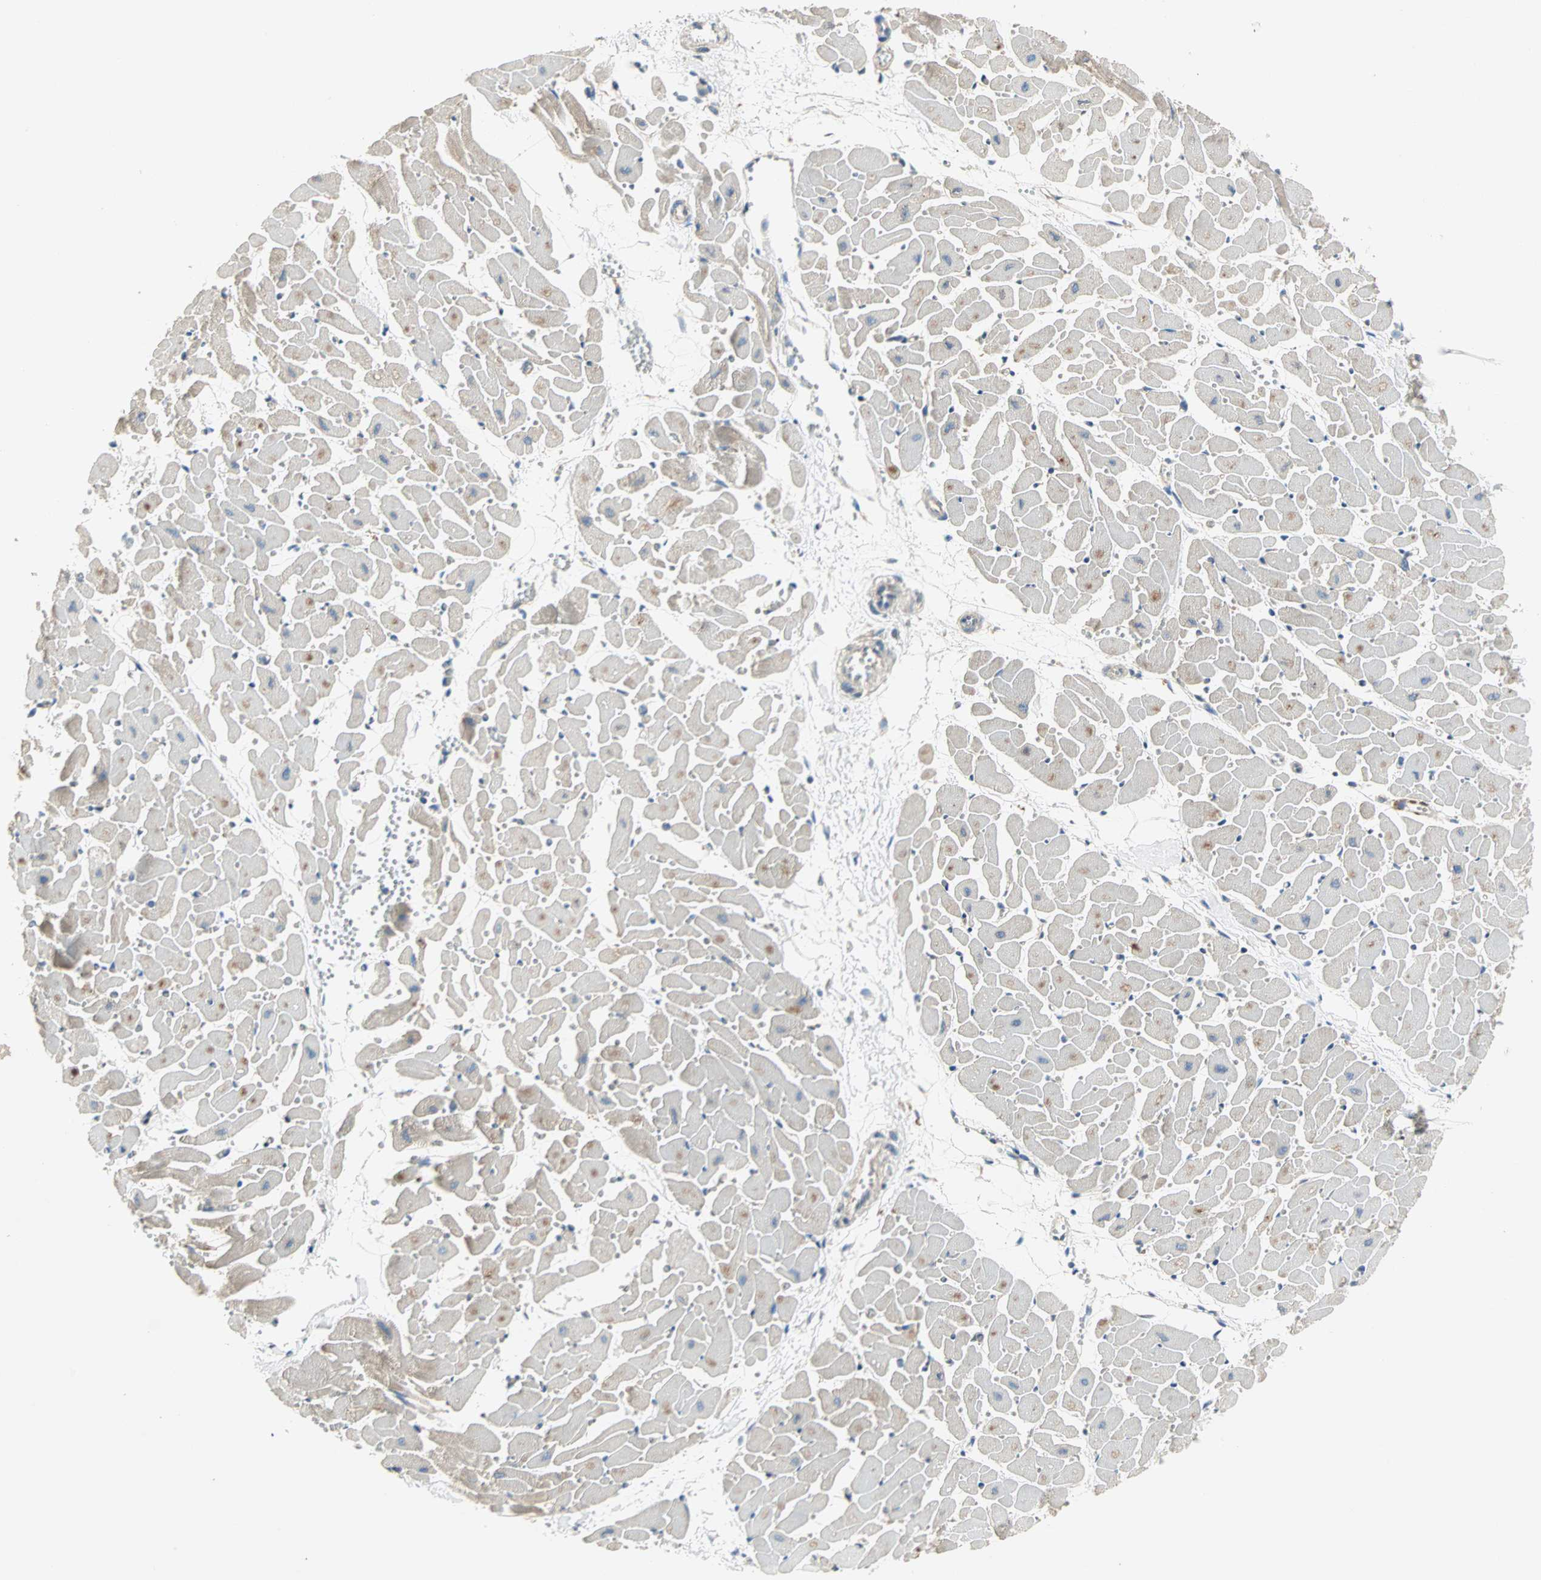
{"staining": {"intensity": "weak", "quantity": "<25%", "location": "cytoplasmic/membranous"}, "tissue": "heart muscle", "cell_type": "Cardiomyocytes", "image_type": "normal", "snomed": [{"axis": "morphology", "description": "Normal tissue, NOS"}, {"axis": "topography", "description": "Heart"}], "caption": "The immunohistochemistry histopathology image has no significant staining in cardiomyocytes of heart muscle.", "gene": "PDE8A", "patient": {"sex": "female", "age": 19}}